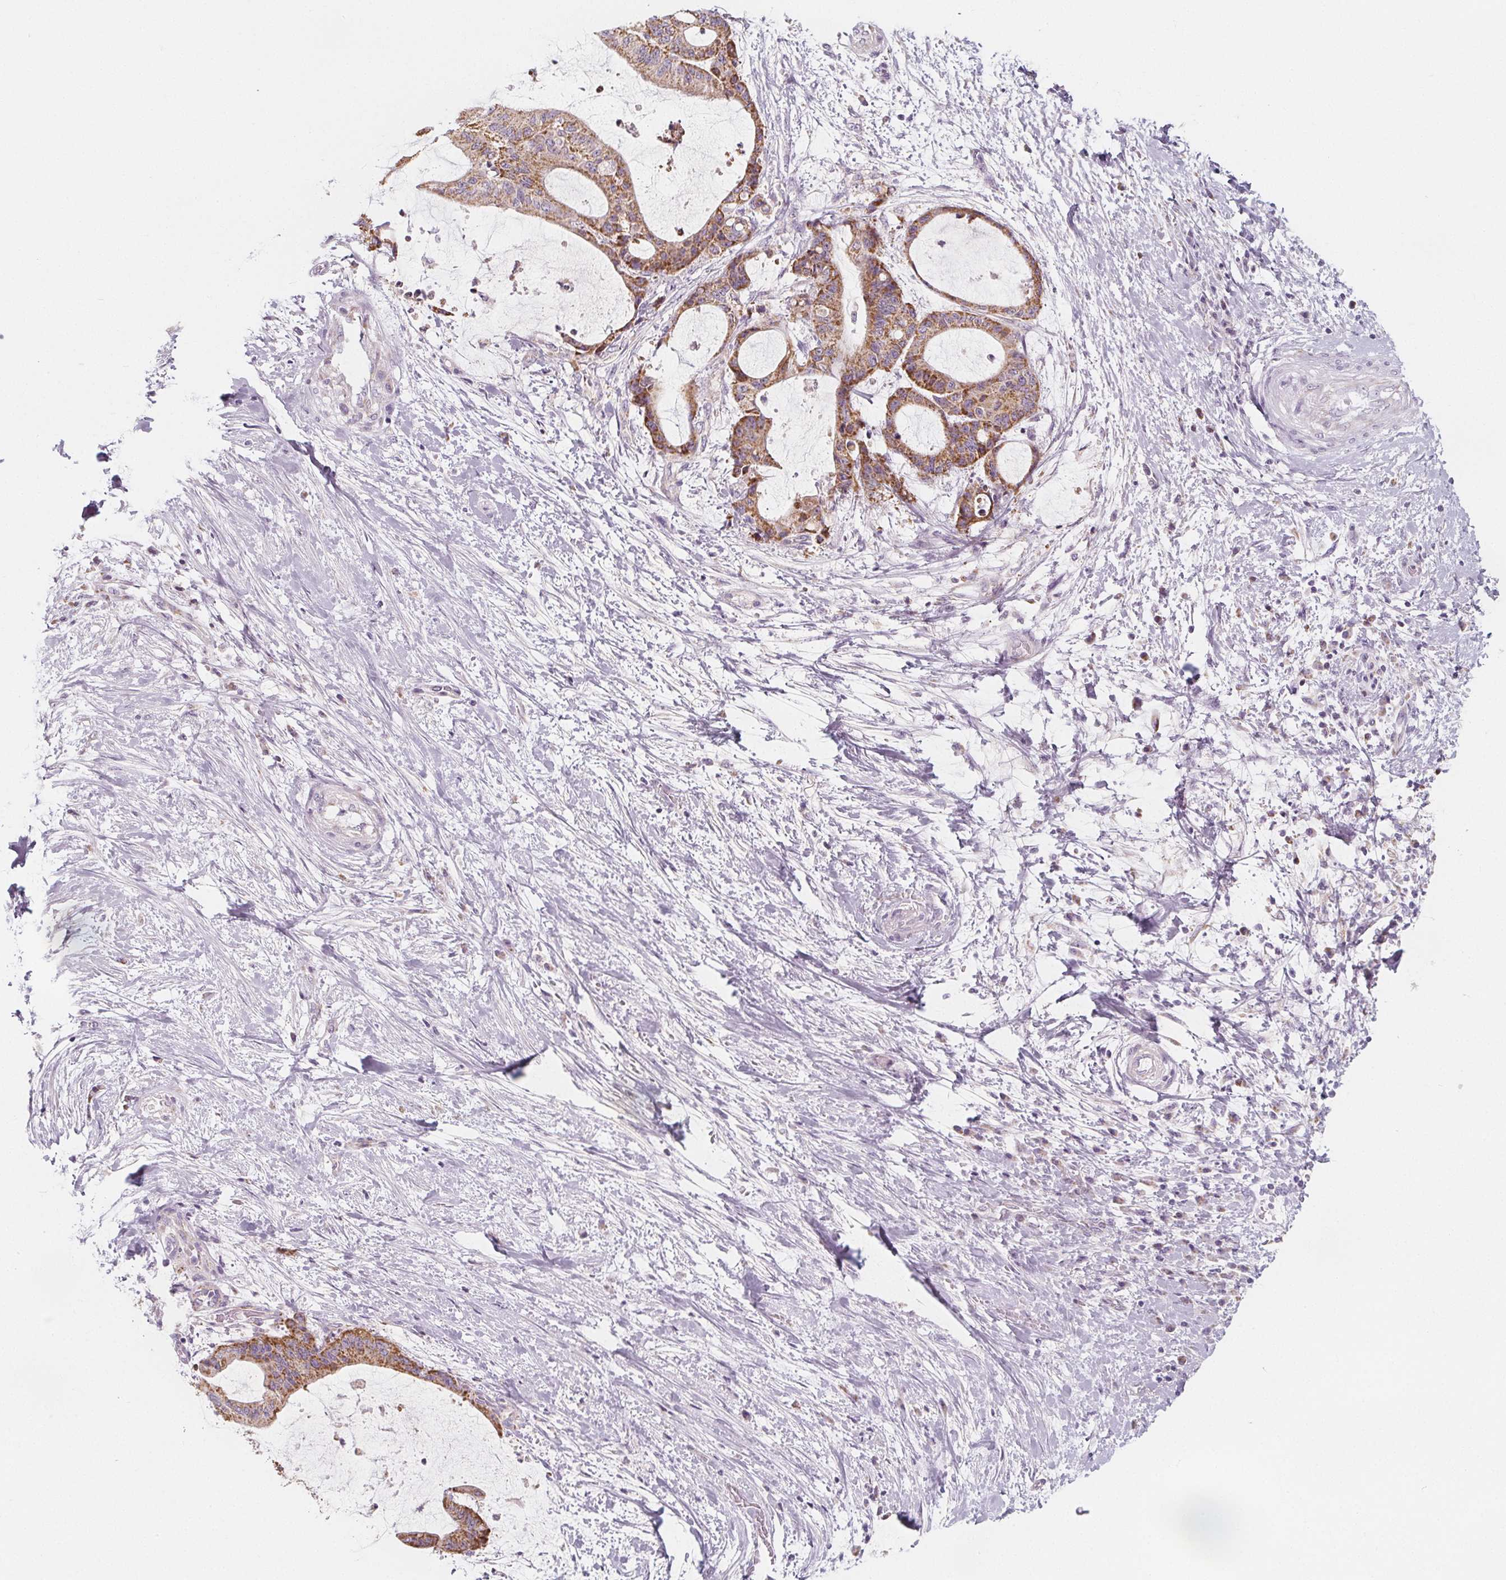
{"staining": {"intensity": "moderate", "quantity": ">75%", "location": "cytoplasmic/membranous"}, "tissue": "liver cancer", "cell_type": "Tumor cells", "image_type": "cancer", "snomed": [{"axis": "morphology", "description": "Cholangiocarcinoma"}, {"axis": "topography", "description": "Liver"}], "caption": "The immunohistochemical stain highlights moderate cytoplasmic/membranous positivity in tumor cells of liver cholangiocarcinoma tissue.", "gene": "IL17C", "patient": {"sex": "female", "age": 73}}